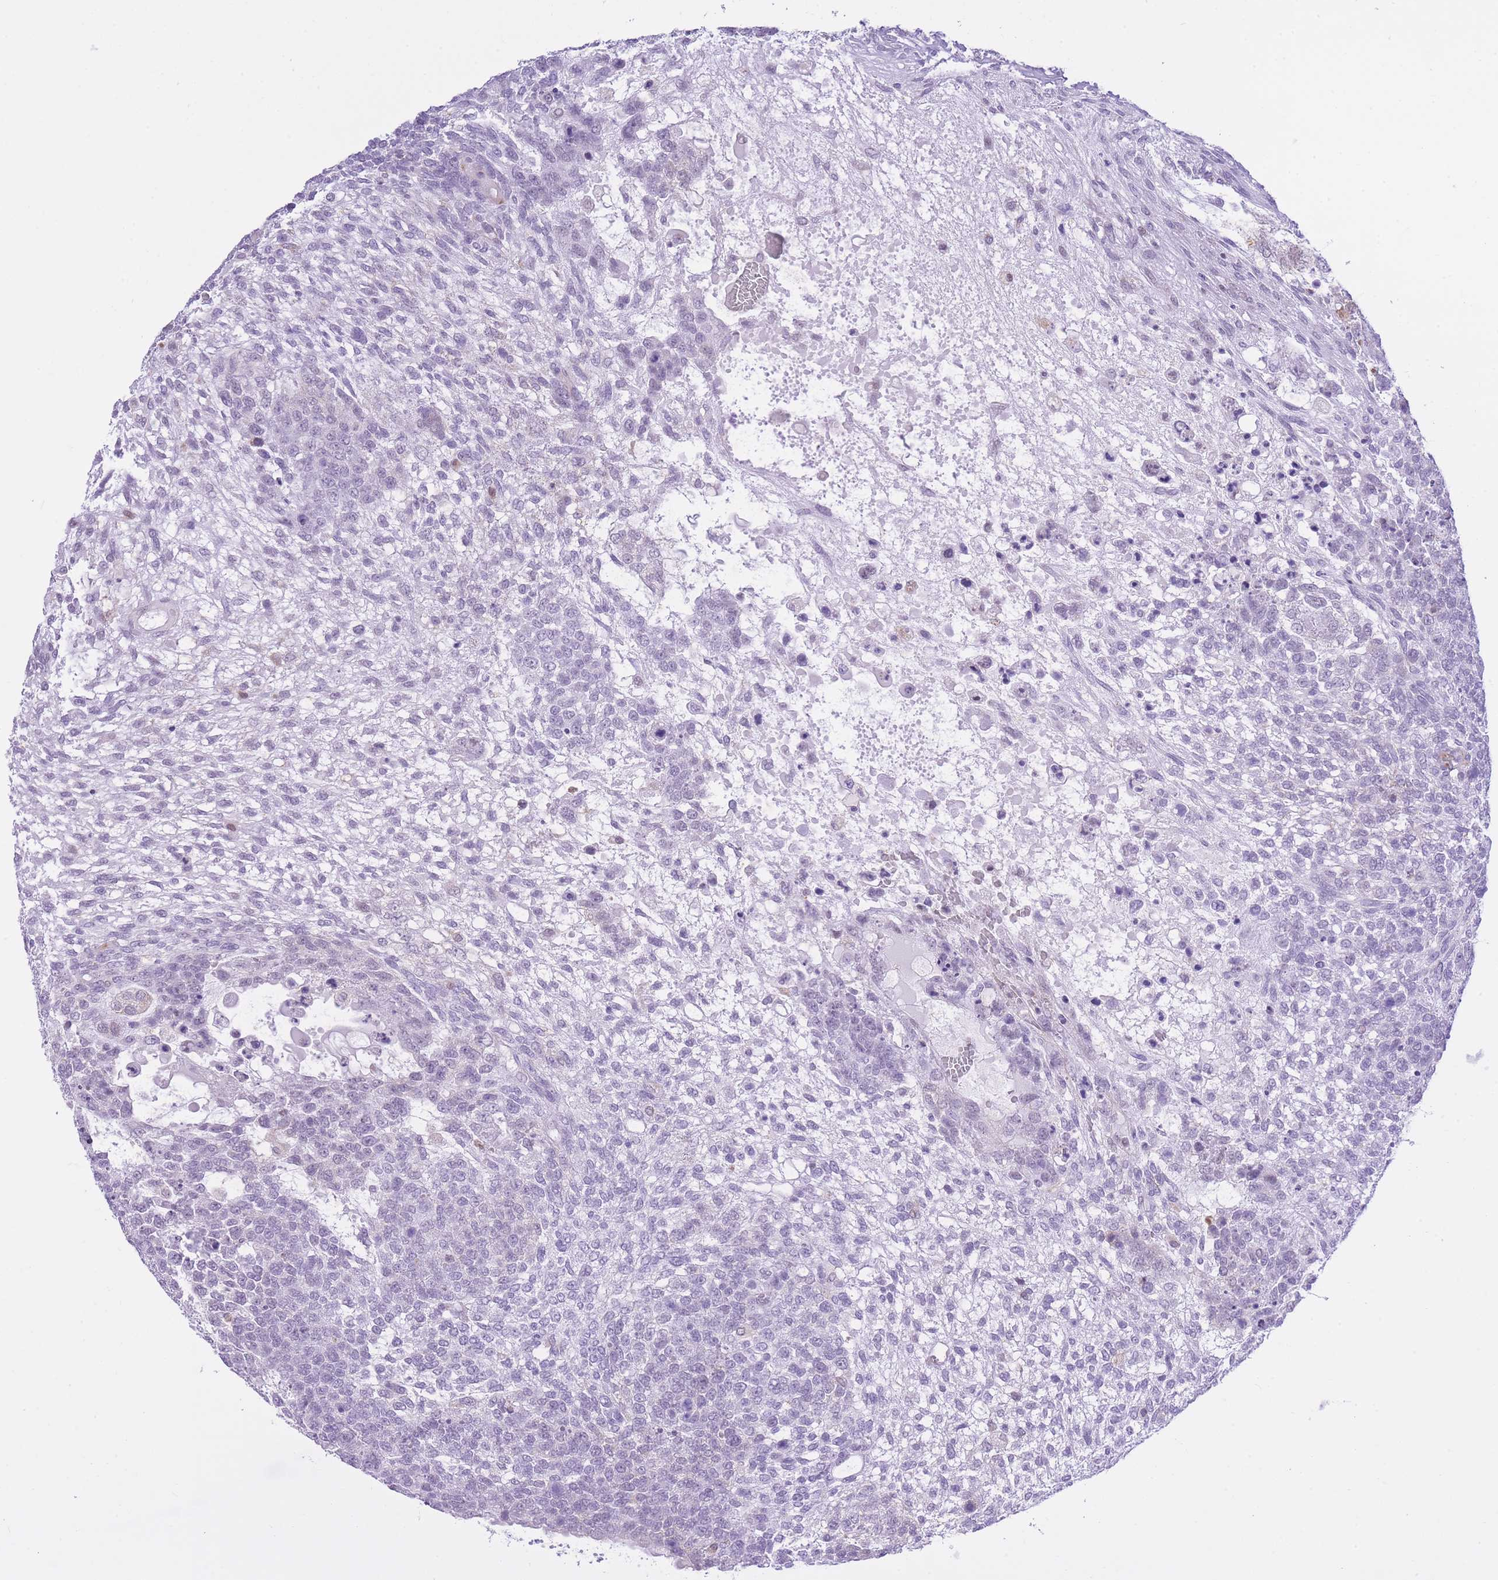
{"staining": {"intensity": "negative", "quantity": "none", "location": "none"}, "tissue": "testis cancer", "cell_type": "Tumor cells", "image_type": "cancer", "snomed": [{"axis": "morphology", "description": "Carcinoma, Embryonal, NOS"}, {"axis": "topography", "description": "Testis"}], "caption": "Immunohistochemistry micrograph of neoplastic tissue: testis cancer (embryonal carcinoma) stained with DAB exhibits no significant protein staining in tumor cells.", "gene": "MEIOSIN", "patient": {"sex": "male", "age": 23}}